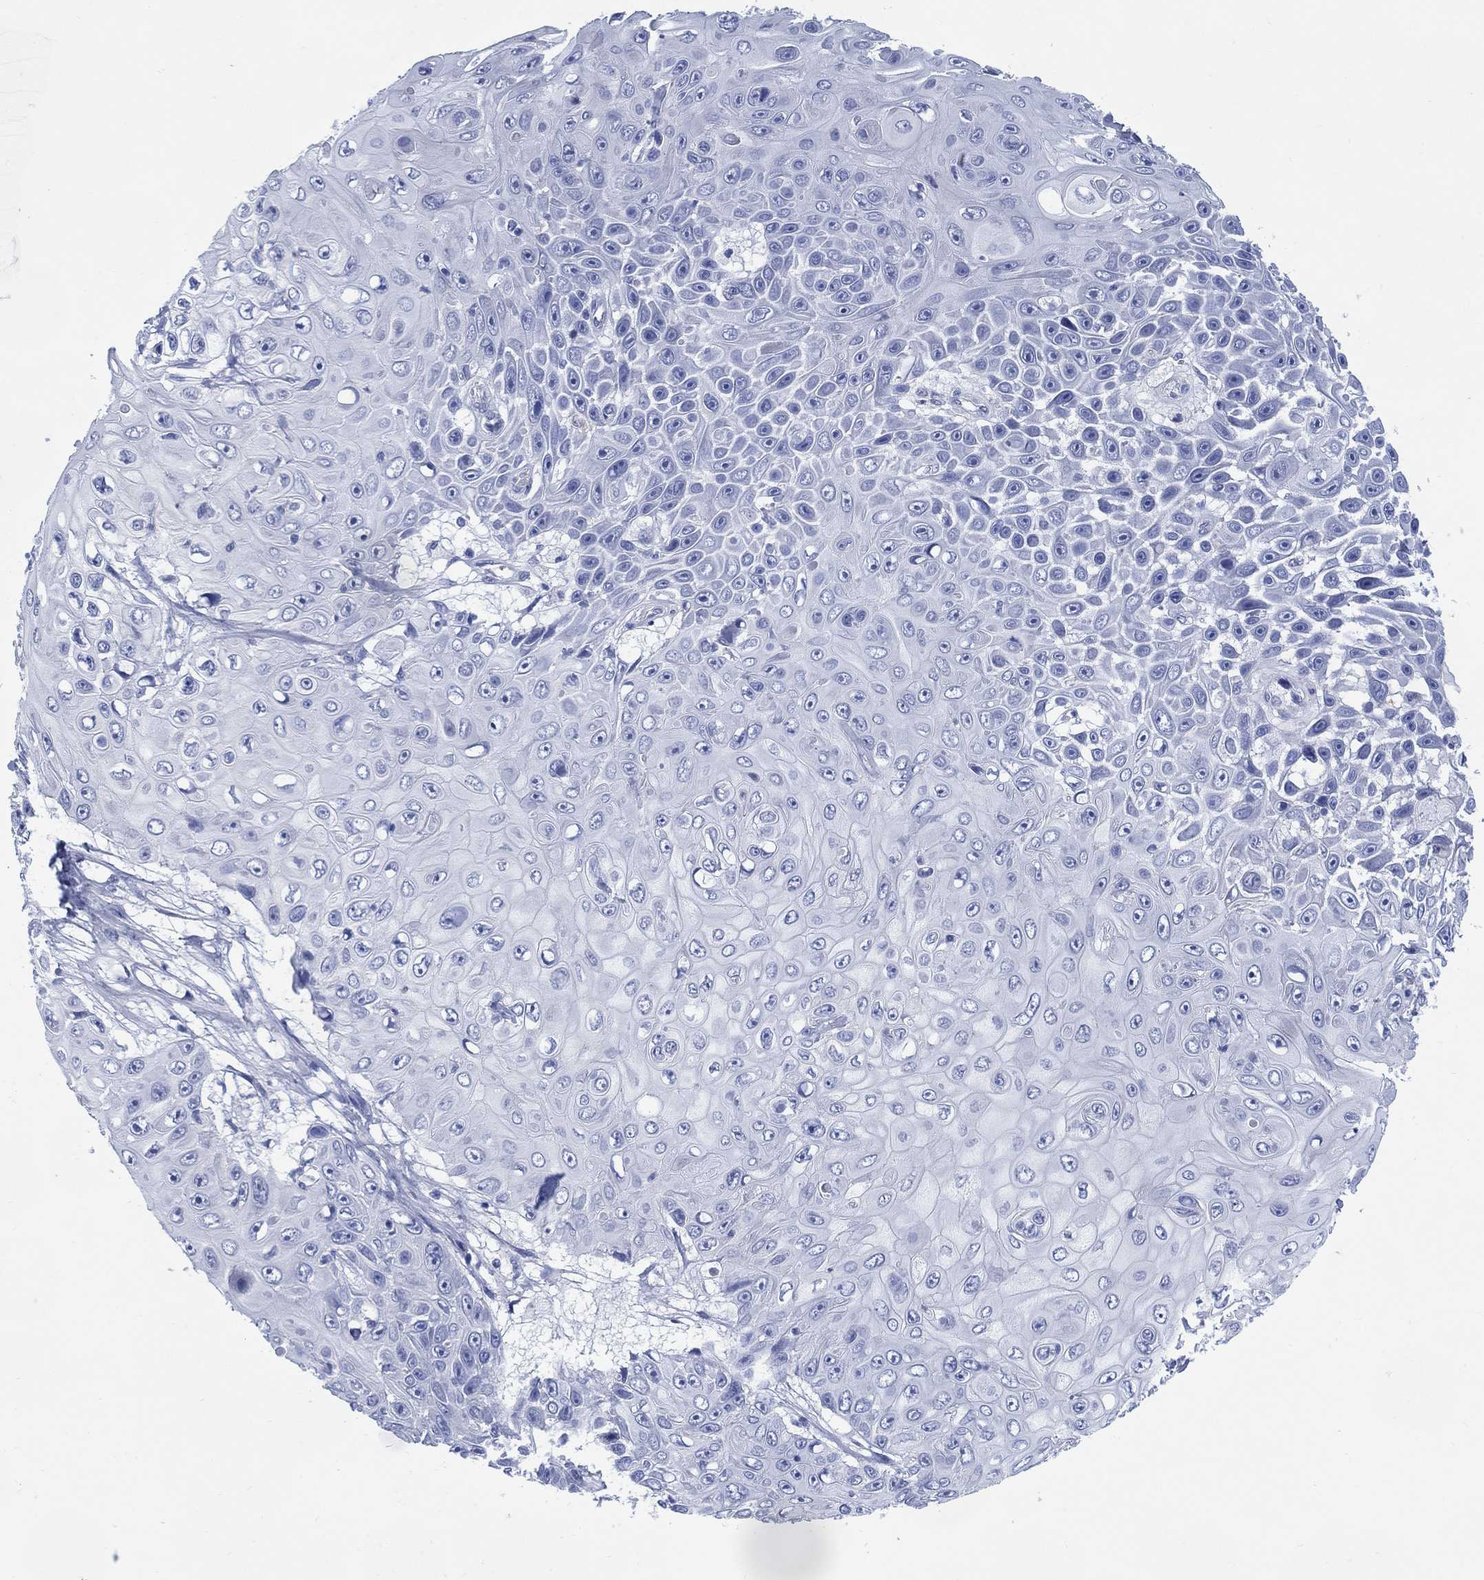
{"staining": {"intensity": "negative", "quantity": "none", "location": "none"}, "tissue": "skin cancer", "cell_type": "Tumor cells", "image_type": "cancer", "snomed": [{"axis": "morphology", "description": "Squamous cell carcinoma, NOS"}, {"axis": "topography", "description": "Skin"}], "caption": "IHC image of neoplastic tissue: human squamous cell carcinoma (skin) stained with DAB (3,3'-diaminobenzidine) displays no significant protein positivity in tumor cells.", "gene": "DDI1", "patient": {"sex": "male", "age": 82}}